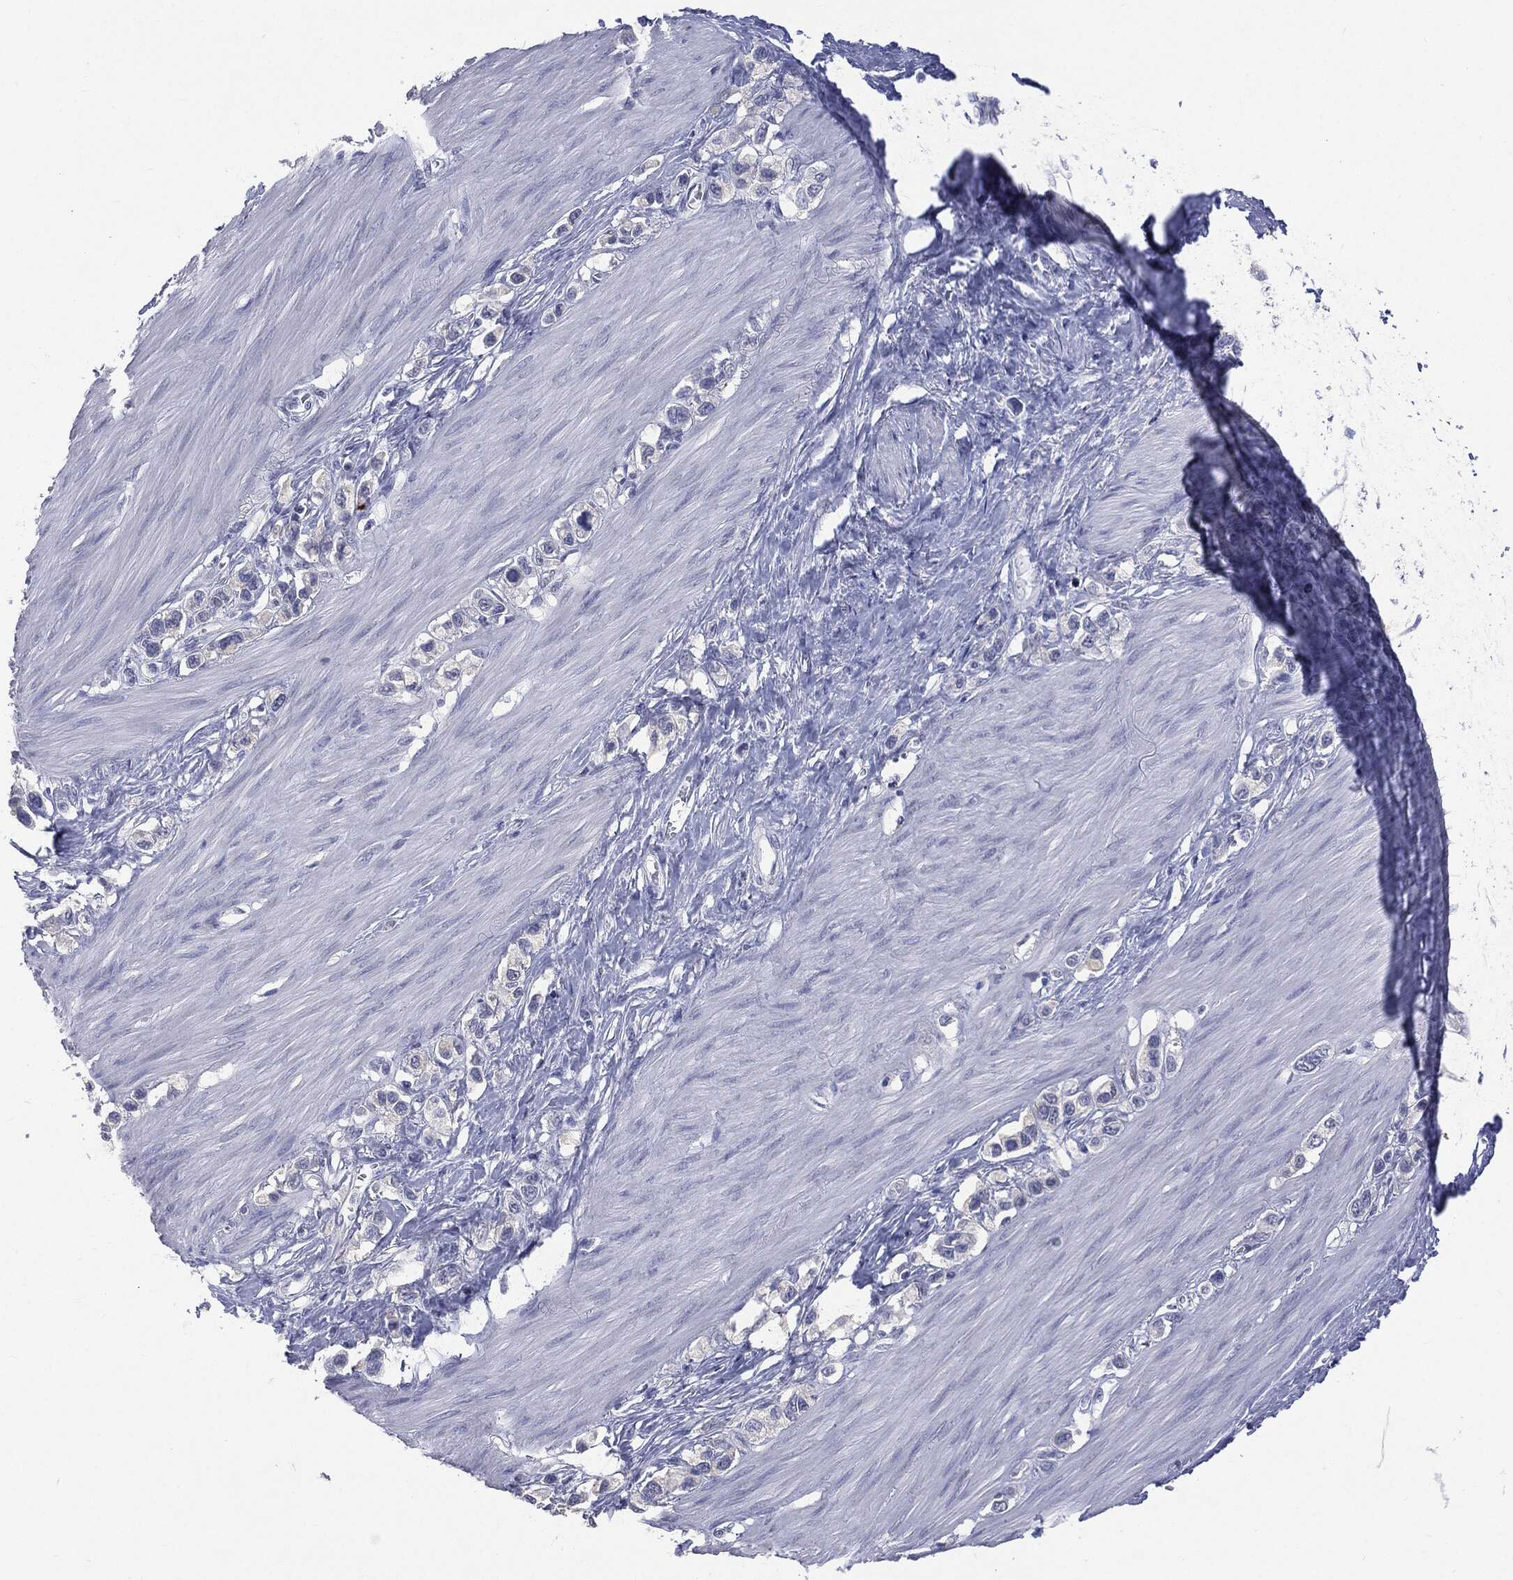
{"staining": {"intensity": "negative", "quantity": "none", "location": "none"}, "tissue": "stomach cancer", "cell_type": "Tumor cells", "image_type": "cancer", "snomed": [{"axis": "morphology", "description": "Normal tissue, NOS"}, {"axis": "morphology", "description": "Adenocarcinoma, NOS"}, {"axis": "morphology", "description": "Adenocarcinoma, High grade"}, {"axis": "topography", "description": "Stomach, upper"}, {"axis": "topography", "description": "Stomach"}], "caption": "Human stomach adenocarcinoma stained for a protein using immunohistochemistry (IHC) reveals no staining in tumor cells.", "gene": "TSHB", "patient": {"sex": "female", "age": 65}}